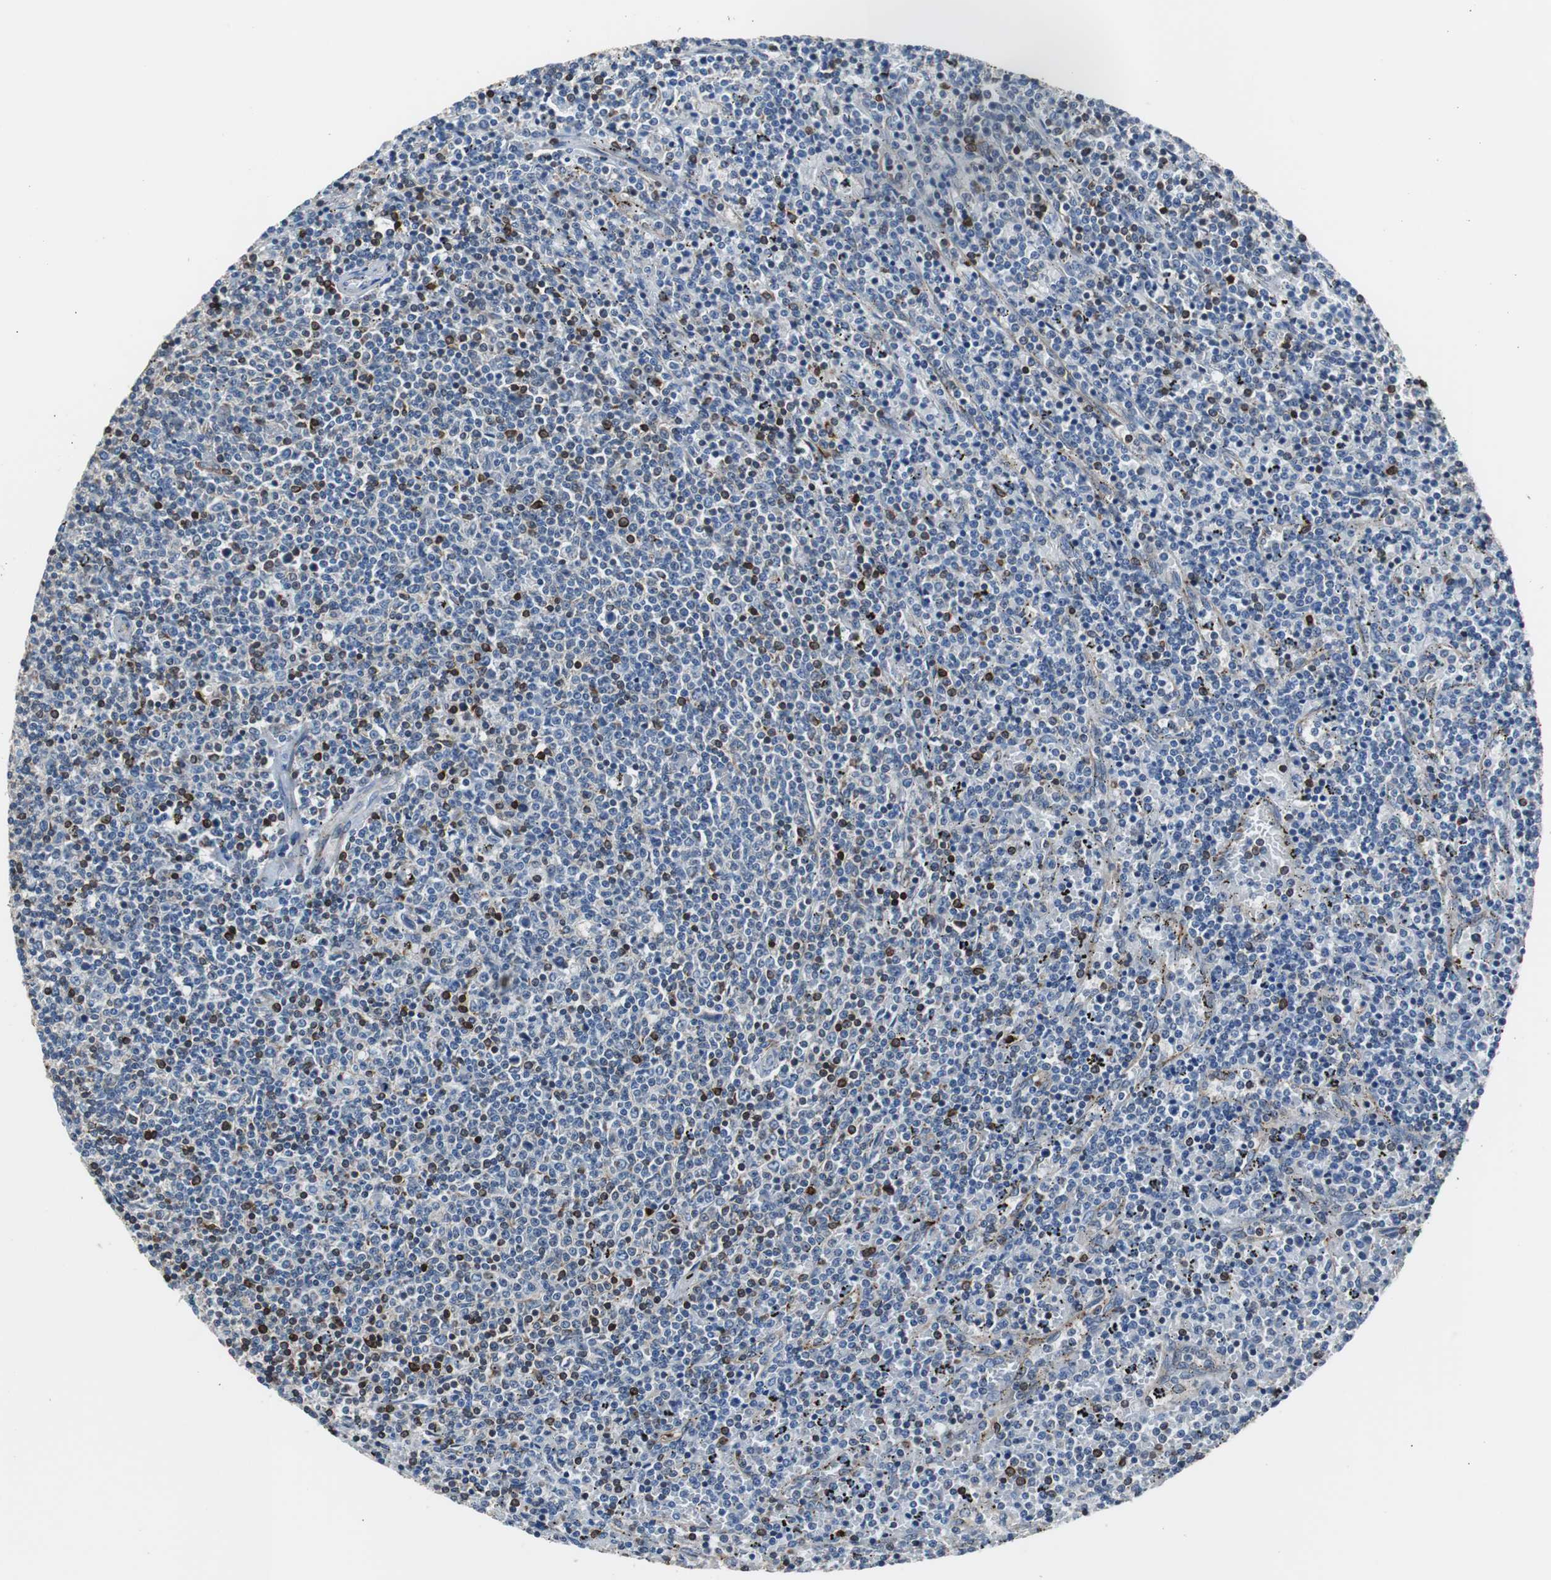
{"staining": {"intensity": "strong", "quantity": "<25%", "location": "cytoplasmic/membranous"}, "tissue": "lymphoma", "cell_type": "Tumor cells", "image_type": "cancer", "snomed": [{"axis": "morphology", "description": "Malignant lymphoma, non-Hodgkin's type, Low grade"}, {"axis": "topography", "description": "Spleen"}], "caption": "Immunohistochemistry (IHC) image of neoplastic tissue: low-grade malignant lymphoma, non-Hodgkin's type stained using IHC displays medium levels of strong protein expression localized specifically in the cytoplasmic/membranous of tumor cells, appearing as a cytoplasmic/membranous brown color.", "gene": "PBXIP1", "patient": {"sex": "female", "age": 50}}